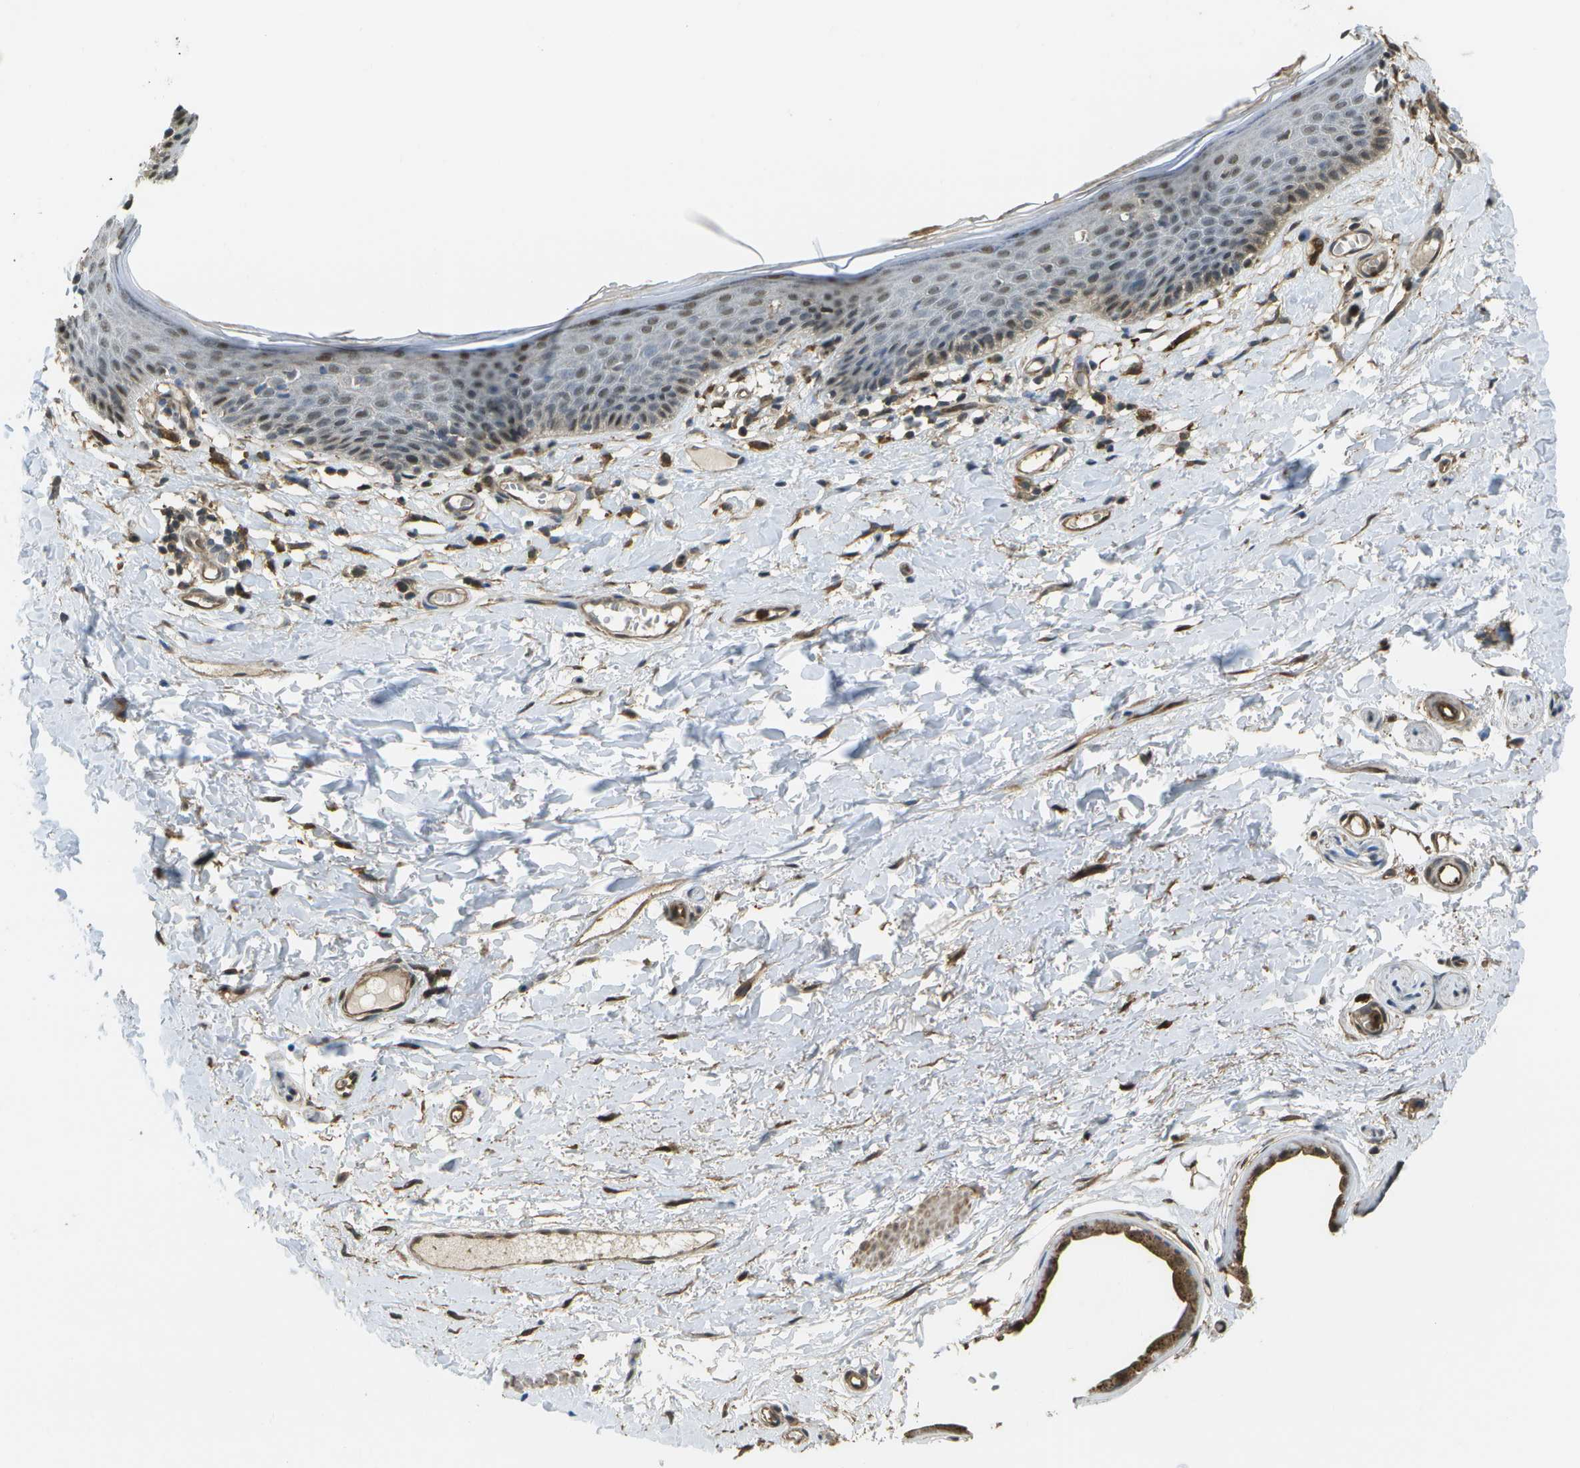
{"staining": {"intensity": "negative", "quantity": "none", "location": "none"}, "tissue": "skin", "cell_type": "Epidermal cells", "image_type": "normal", "snomed": [{"axis": "morphology", "description": "Normal tissue, NOS"}, {"axis": "topography", "description": "Vulva"}], "caption": "Epidermal cells are negative for brown protein staining in unremarkable skin. The staining is performed using DAB brown chromogen with nuclei counter-stained in using hematoxylin.", "gene": "CACHD1", "patient": {"sex": "female", "age": 54}}